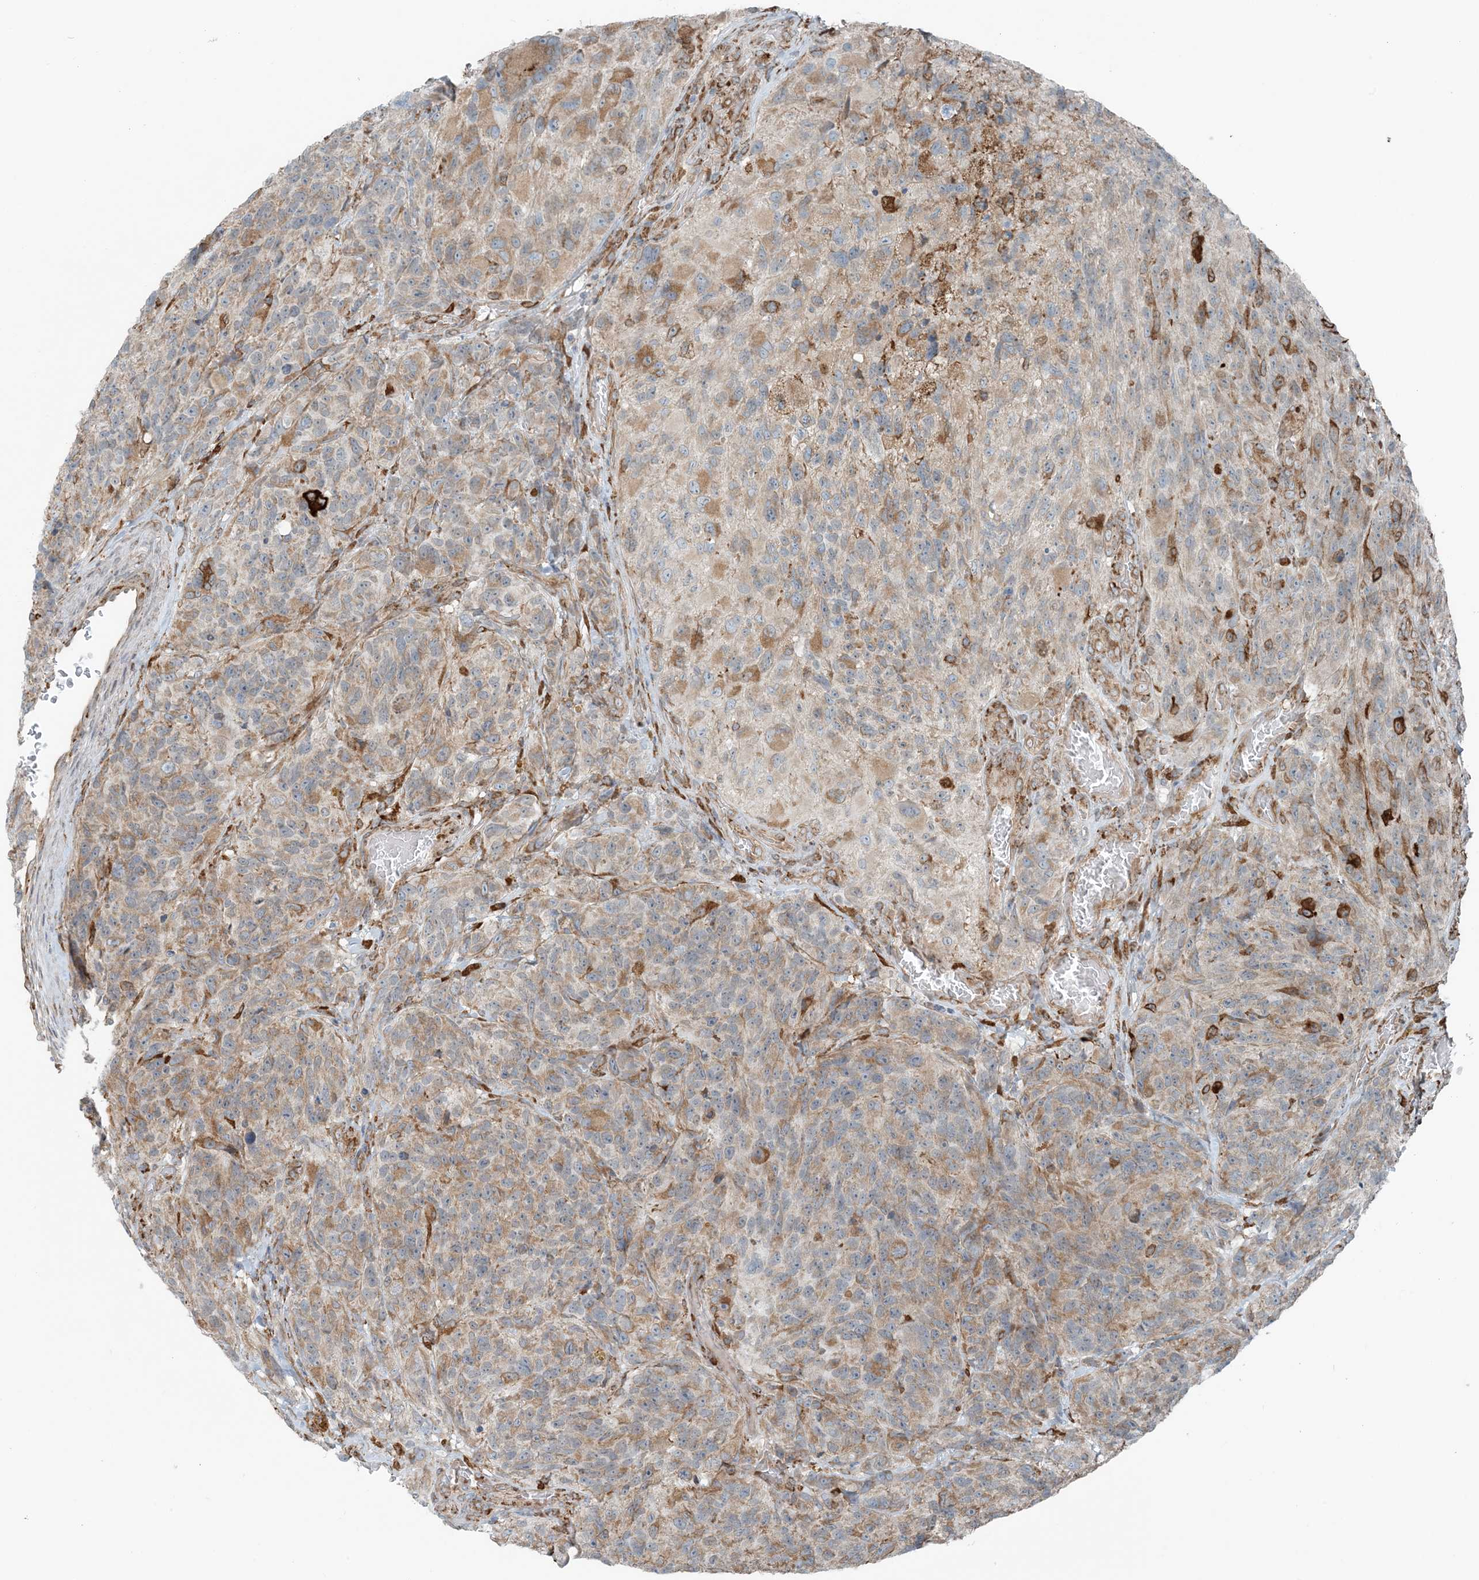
{"staining": {"intensity": "moderate", "quantity": ">75%", "location": "cytoplasmic/membranous"}, "tissue": "glioma", "cell_type": "Tumor cells", "image_type": "cancer", "snomed": [{"axis": "morphology", "description": "Glioma, malignant, High grade"}, {"axis": "topography", "description": "Brain"}], "caption": "An IHC image of tumor tissue is shown. Protein staining in brown shows moderate cytoplasmic/membranous positivity in glioma within tumor cells. Nuclei are stained in blue.", "gene": "CERKL", "patient": {"sex": "male", "age": 69}}